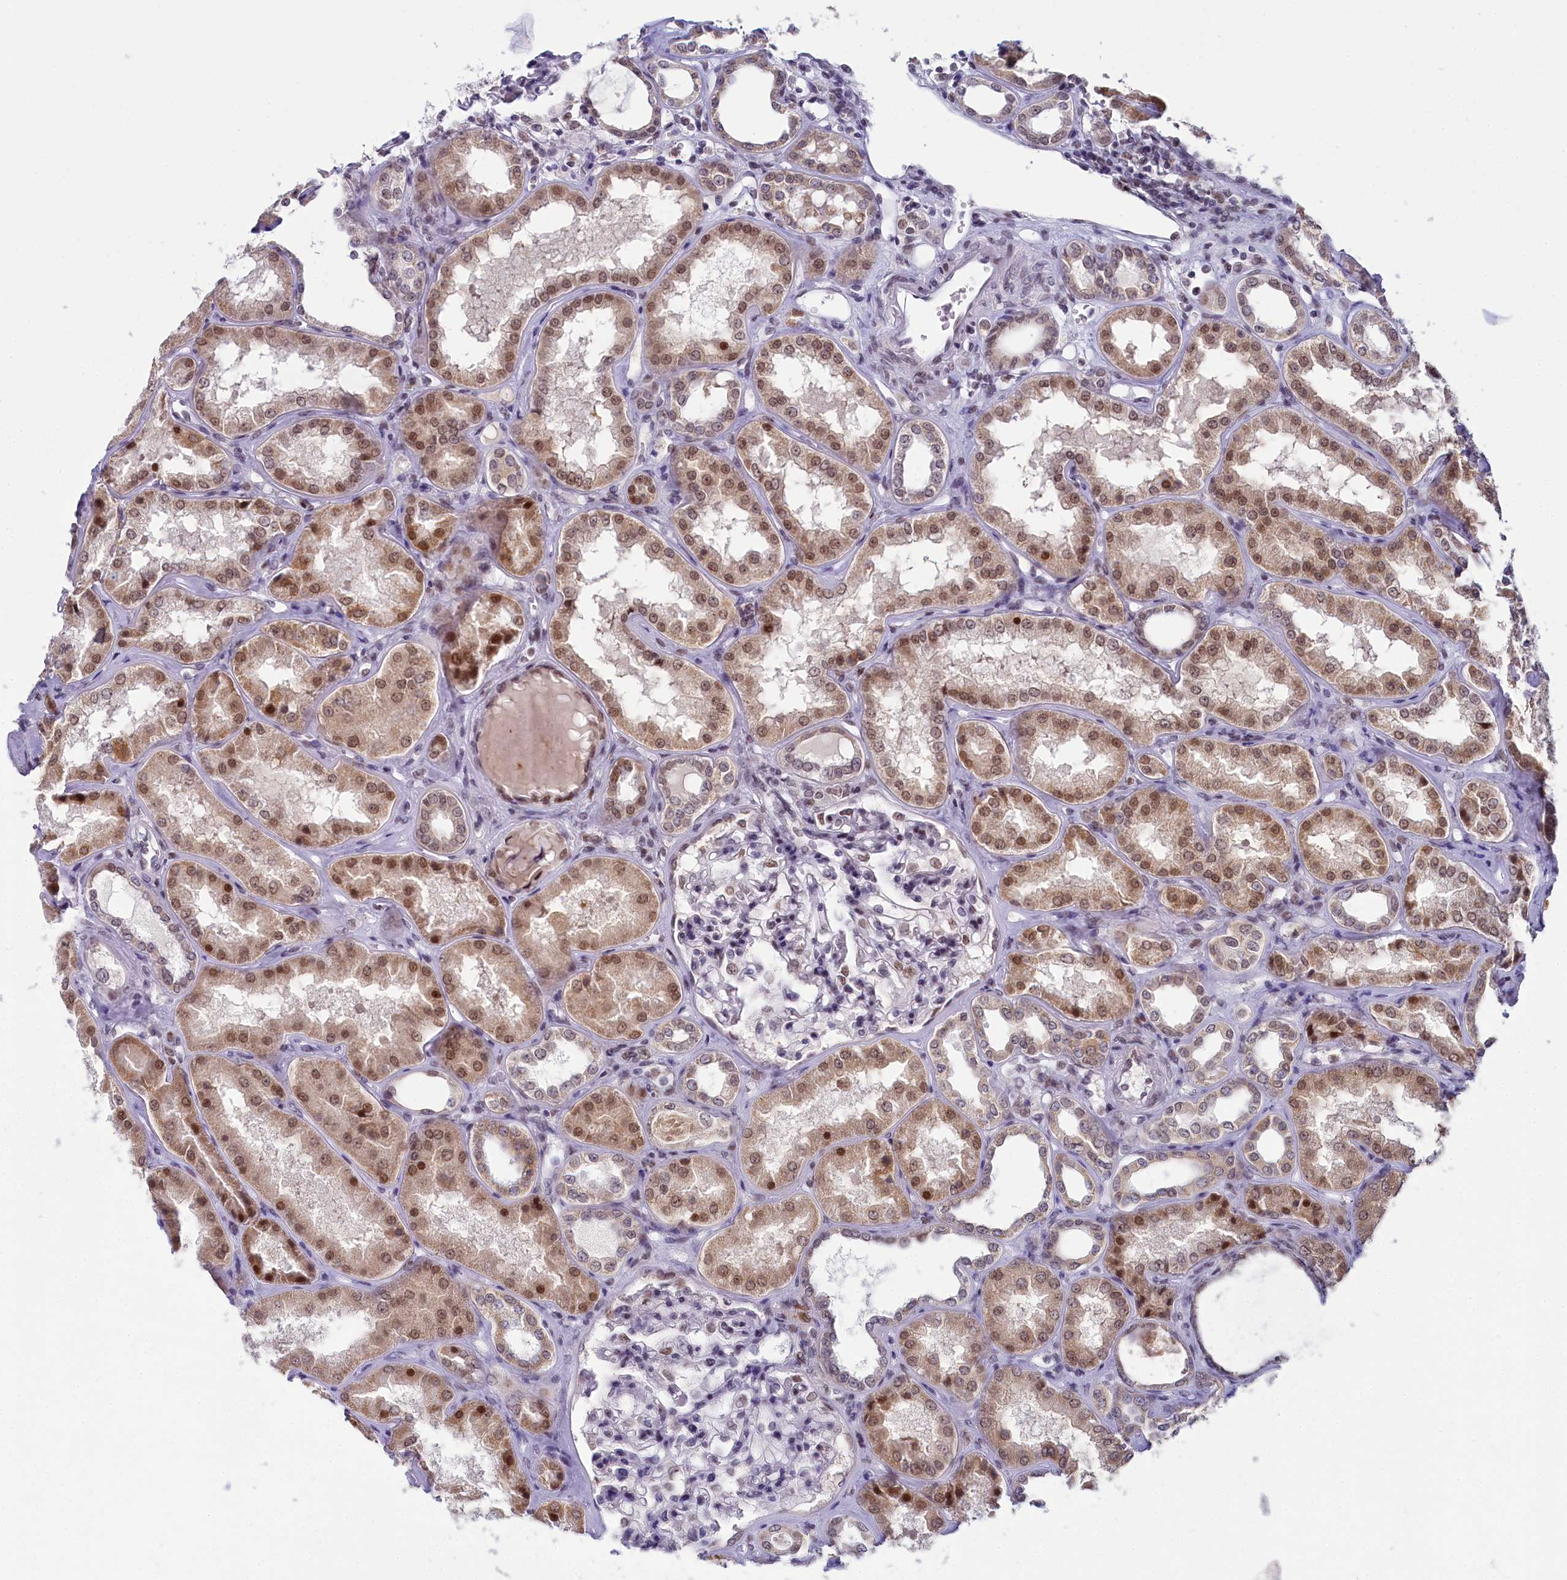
{"staining": {"intensity": "weak", "quantity": "25%-75%", "location": "nuclear"}, "tissue": "kidney", "cell_type": "Cells in glomeruli", "image_type": "normal", "snomed": [{"axis": "morphology", "description": "Normal tissue, NOS"}, {"axis": "topography", "description": "Kidney"}], "caption": "High-power microscopy captured an immunohistochemistry micrograph of normal kidney, revealing weak nuclear expression in about 25%-75% of cells in glomeruli. Using DAB (brown) and hematoxylin (blue) stains, captured at high magnification using brightfield microscopy.", "gene": "PPHLN1", "patient": {"sex": "female", "age": 56}}